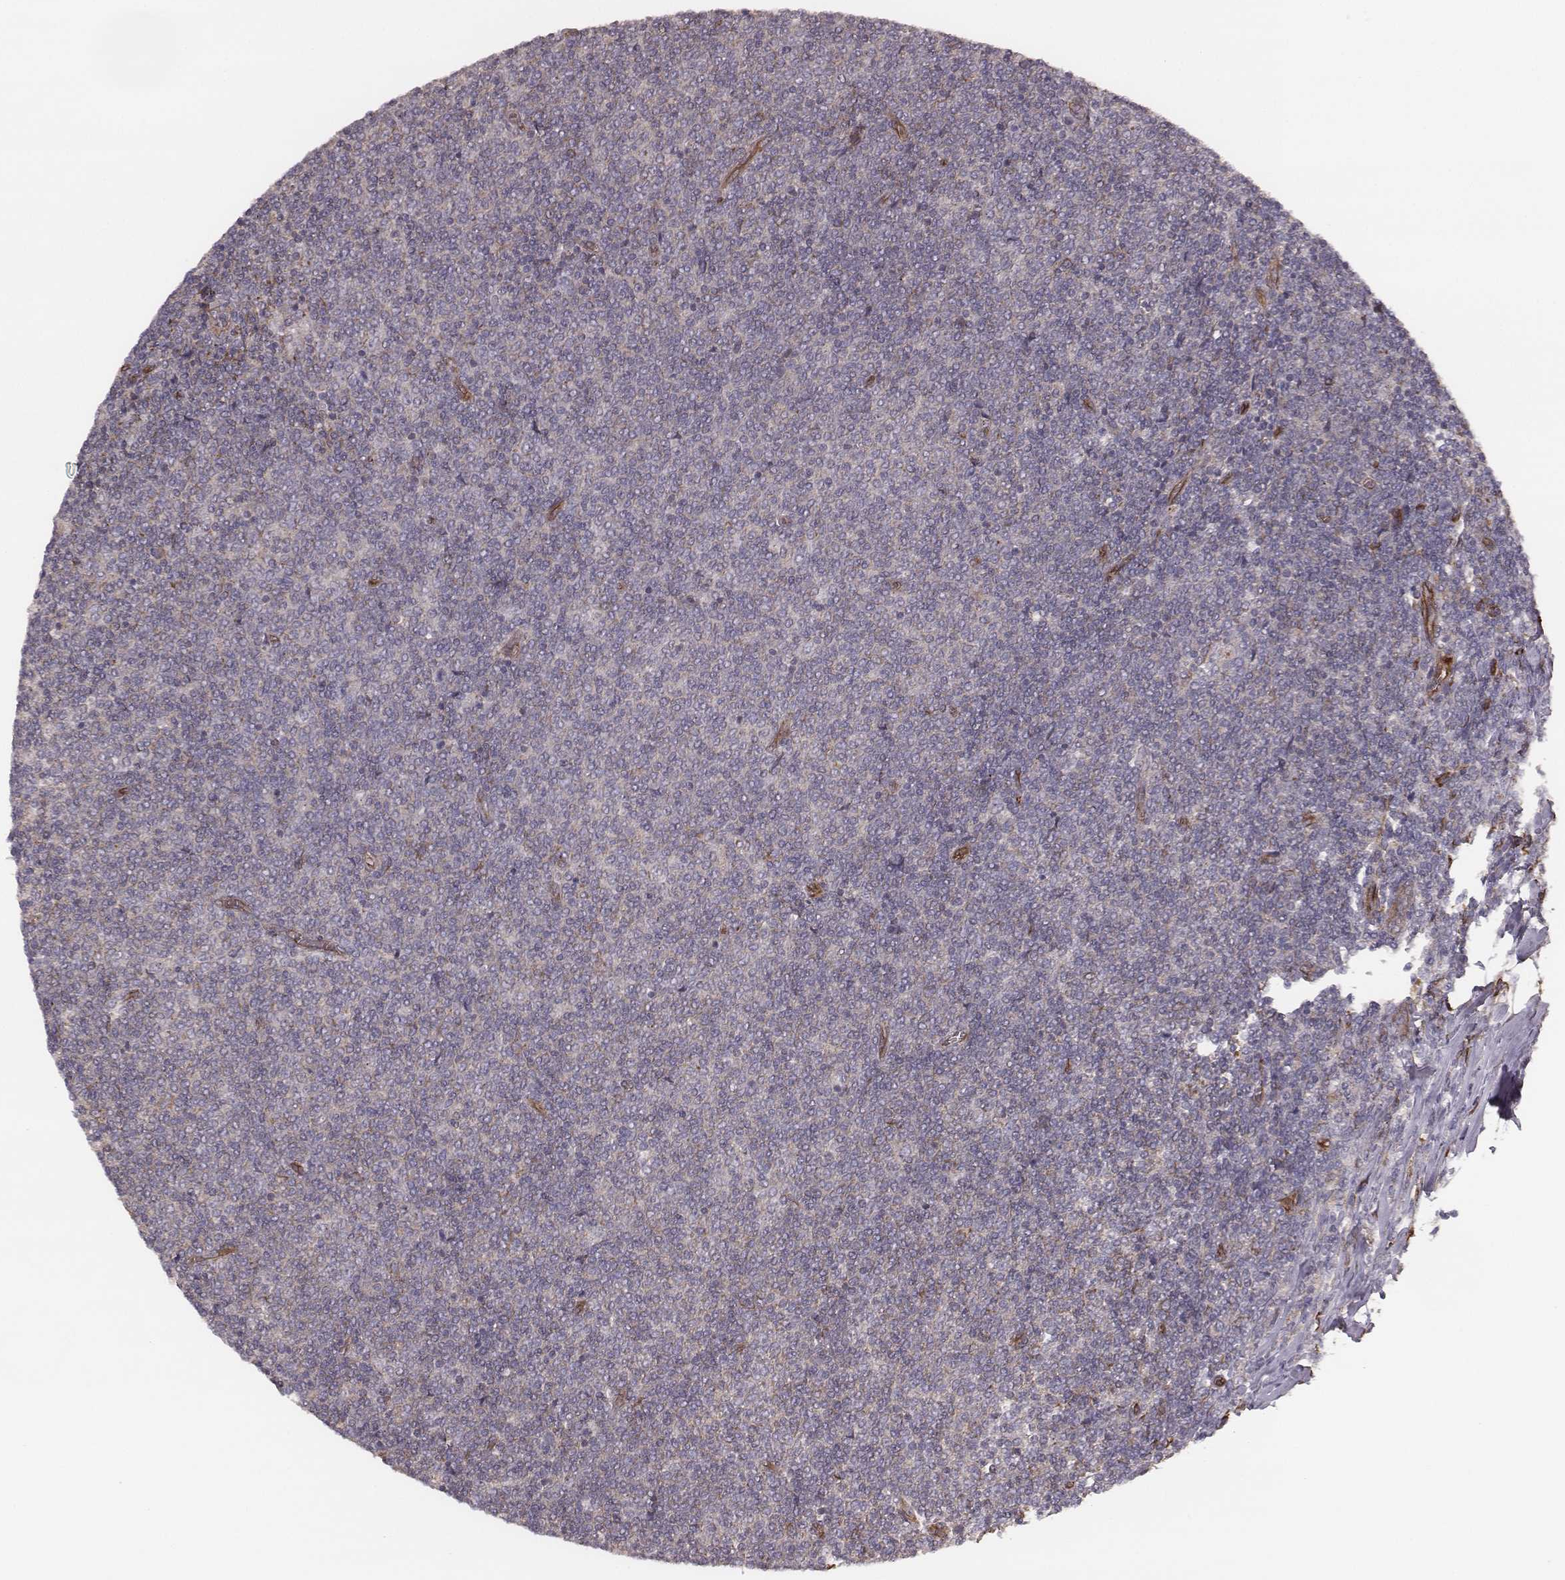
{"staining": {"intensity": "negative", "quantity": "none", "location": "none"}, "tissue": "lymphoma", "cell_type": "Tumor cells", "image_type": "cancer", "snomed": [{"axis": "morphology", "description": "Malignant lymphoma, non-Hodgkin's type, Low grade"}, {"axis": "topography", "description": "Lymph node"}], "caption": "IHC image of neoplastic tissue: human lymphoma stained with DAB (3,3'-diaminobenzidine) demonstrates no significant protein staining in tumor cells.", "gene": "PALMD", "patient": {"sex": "male", "age": 52}}